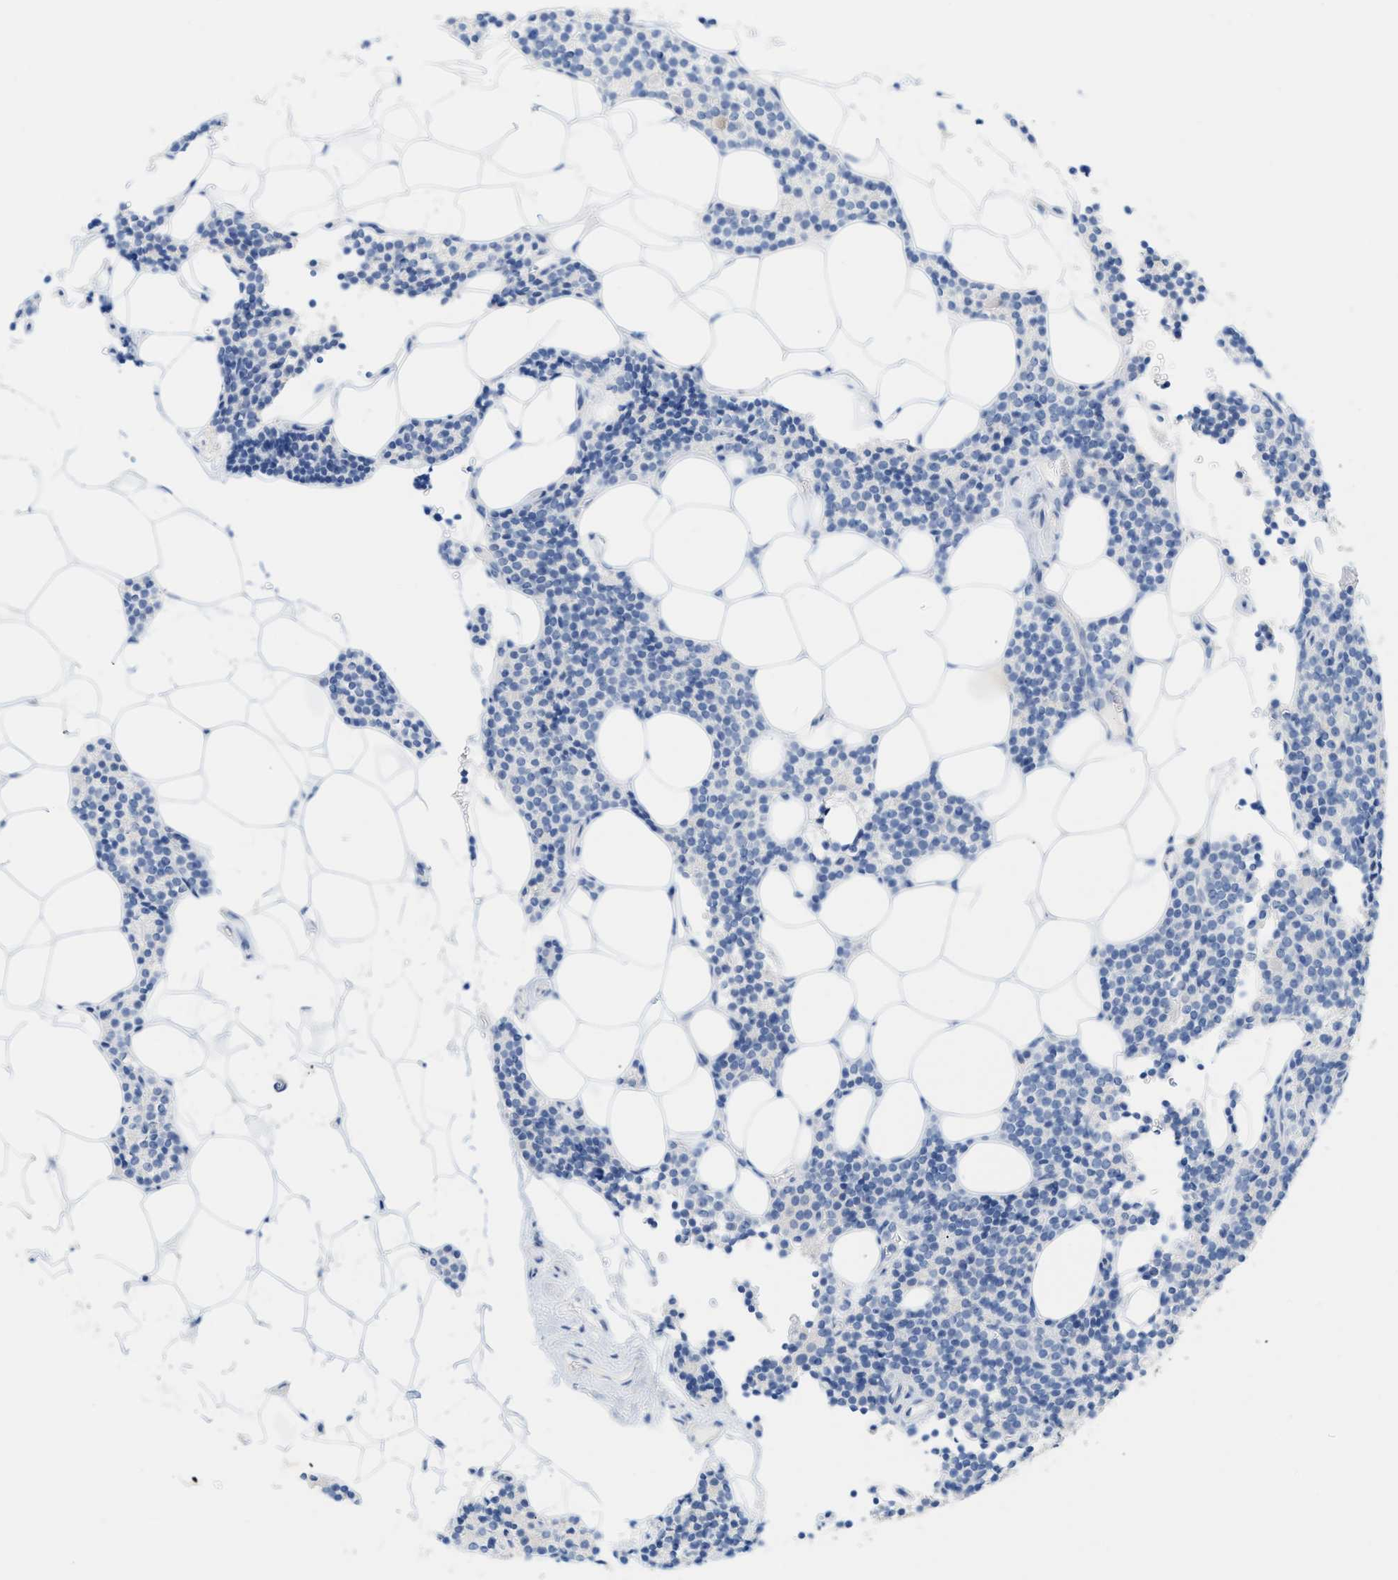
{"staining": {"intensity": "negative", "quantity": "none", "location": "none"}, "tissue": "parathyroid gland", "cell_type": "Glandular cells", "image_type": "normal", "snomed": [{"axis": "morphology", "description": "Normal tissue, NOS"}, {"axis": "morphology", "description": "Adenoma, NOS"}, {"axis": "topography", "description": "Parathyroid gland"}], "caption": "This is a image of immunohistochemistry staining of unremarkable parathyroid gland, which shows no staining in glandular cells. (DAB immunohistochemistry (IHC) with hematoxylin counter stain).", "gene": "PAPPA", "patient": {"sex": "female", "age": 70}}